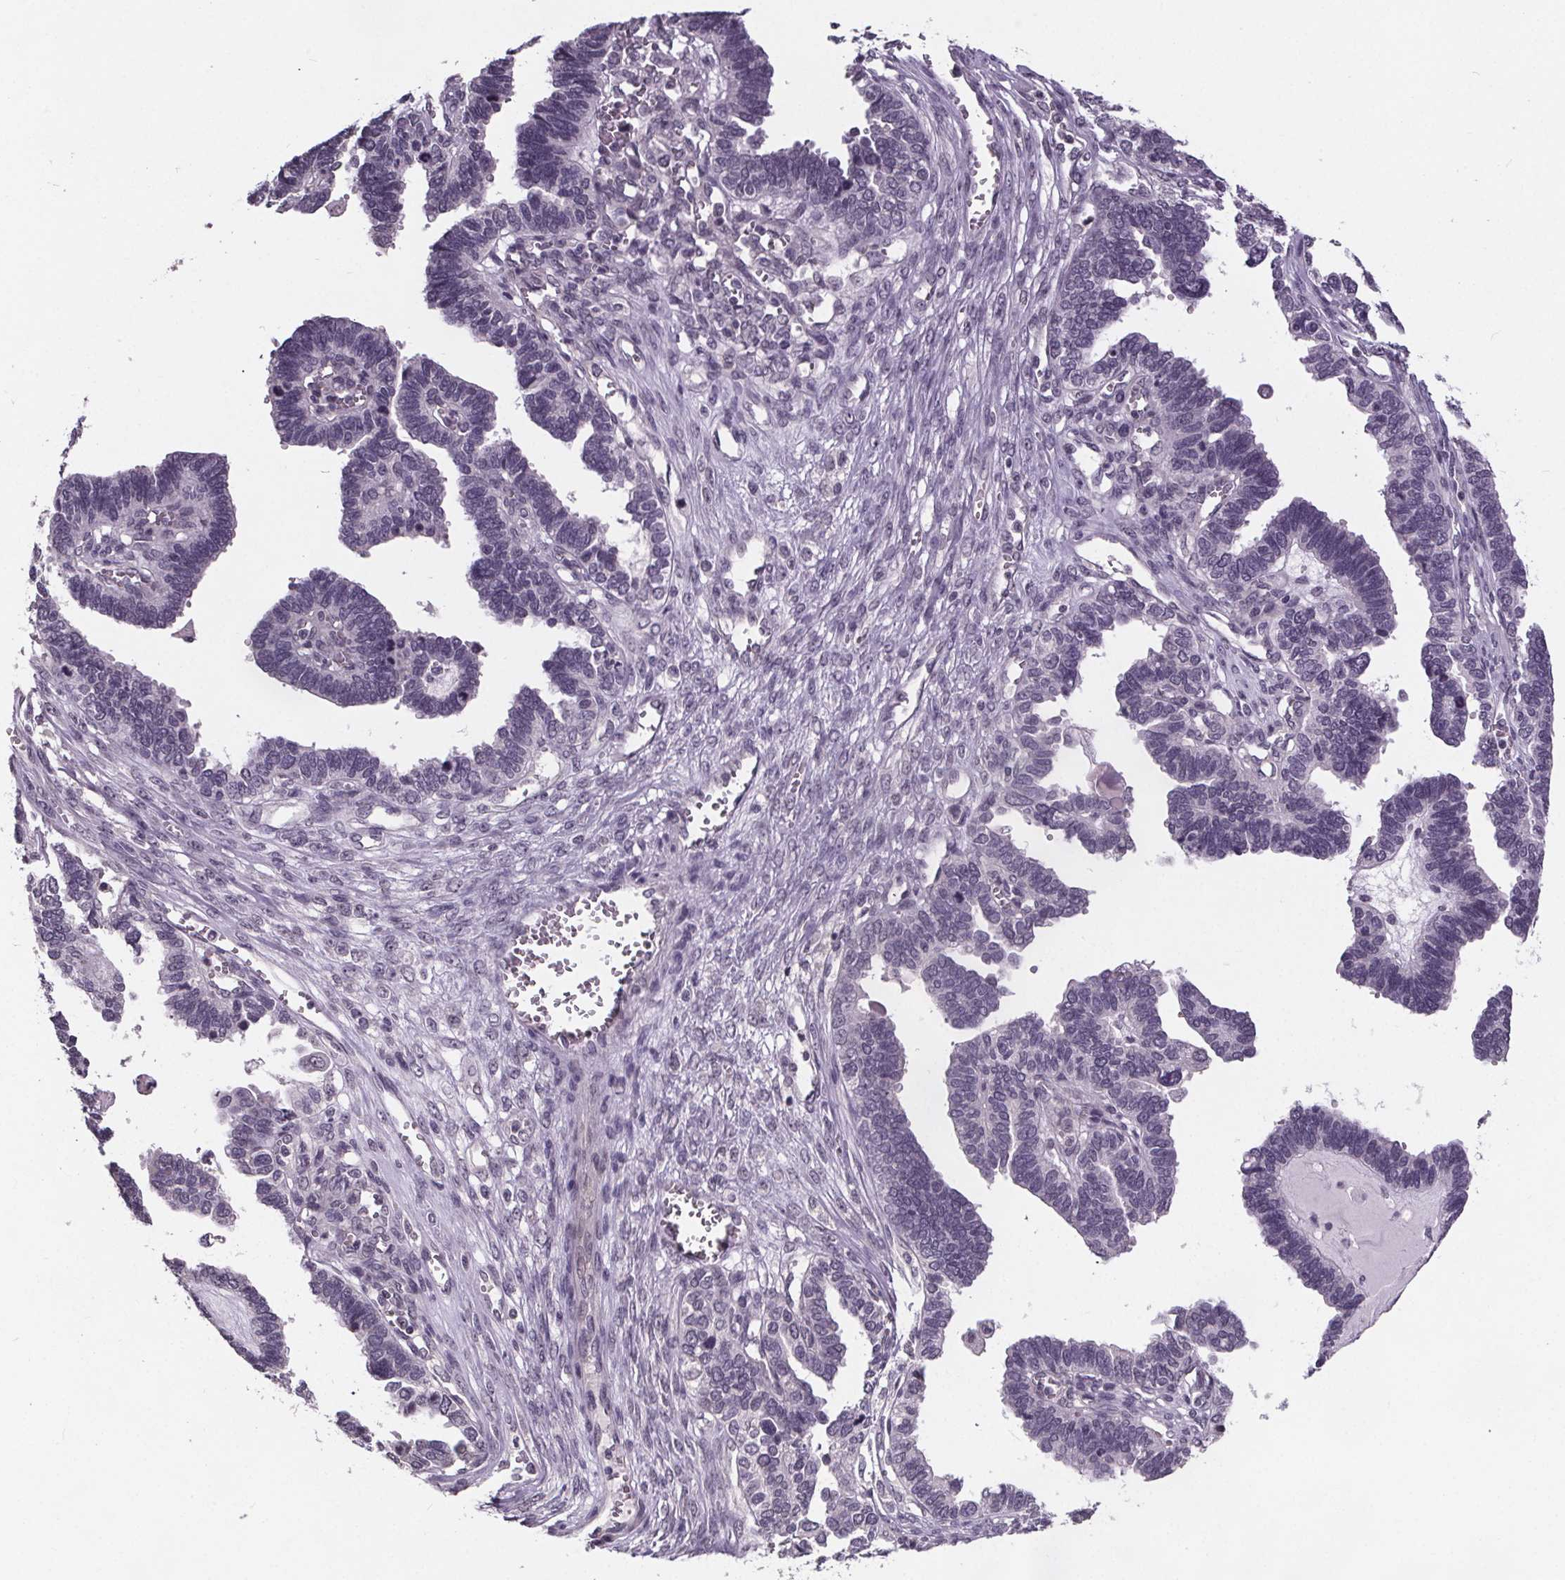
{"staining": {"intensity": "negative", "quantity": "none", "location": "none"}, "tissue": "ovarian cancer", "cell_type": "Tumor cells", "image_type": "cancer", "snomed": [{"axis": "morphology", "description": "Cystadenocarcinoma, serous, NOS"}, {"axis": "topography", "description": "Ovary"}], "caption": "The photomicrograph shows no significant staining in tumor cells of ovarian cancer (serous cystadenocarcinoma).", "gene": "NKX6-1", "patient": {"sex": "female", "age": 51}}